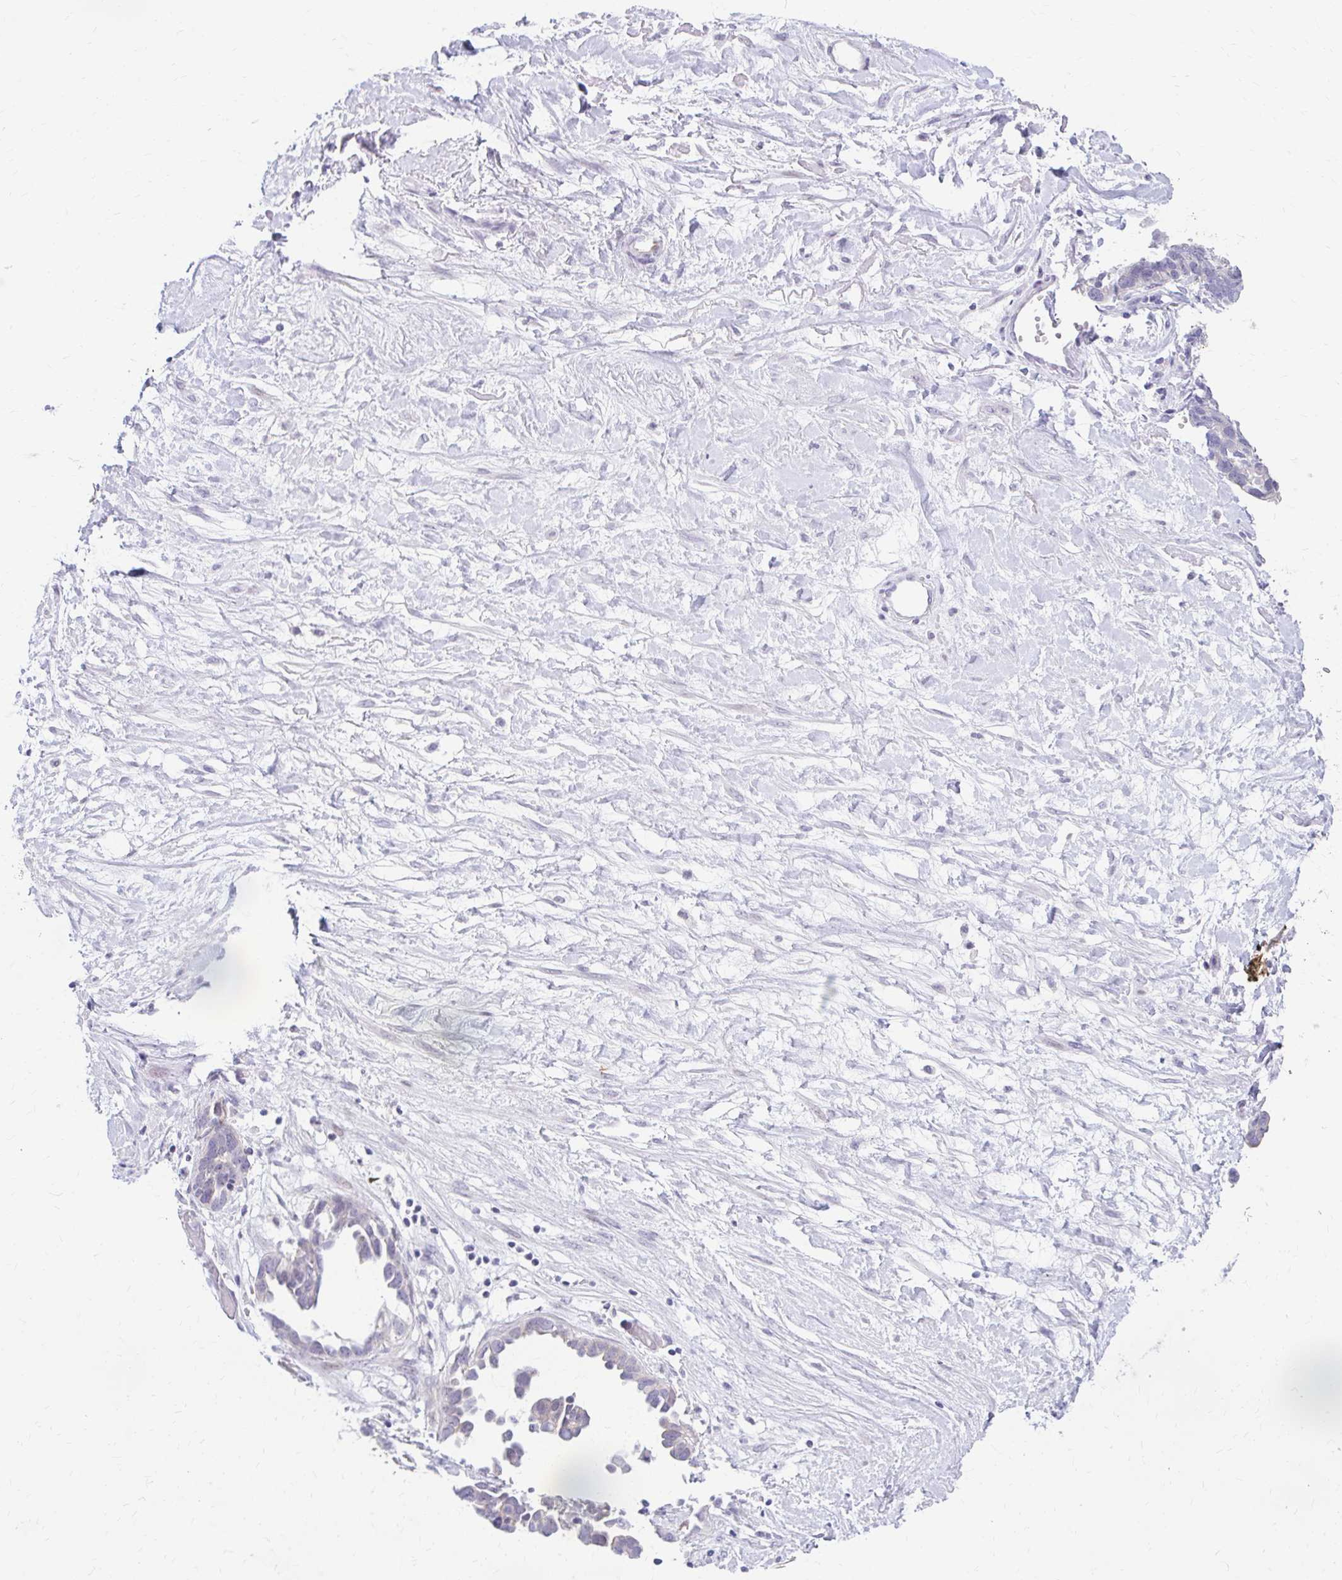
{"staining": {"intensity": "moderate", "quantity": "<25%", "location": "nuclear"}, "tissue": "ovarian cancer", "cell_type": "Tumor cells", "image_type": "cancer", "snomed": [{"axis": "morphology", "description": "Cystadenocarcinoma, serous, NOS"}, {"axis": "topography", "description": "Ovary"}], "caption": "An IHC histopathology image of neoplastic tissue is shown. Protein staining in brown highlights moderate nuclear positivity in serous cystadenocarcinoma (ovarian) within tumor cells. Using DAB (3,3'-diaminobenzidine) (brown) and hematoxylin (blue) stains, captured at high magnification using brightfield microscopy.", "gene": "RGS16", "patient": {"sex": "female", "age": 54}}